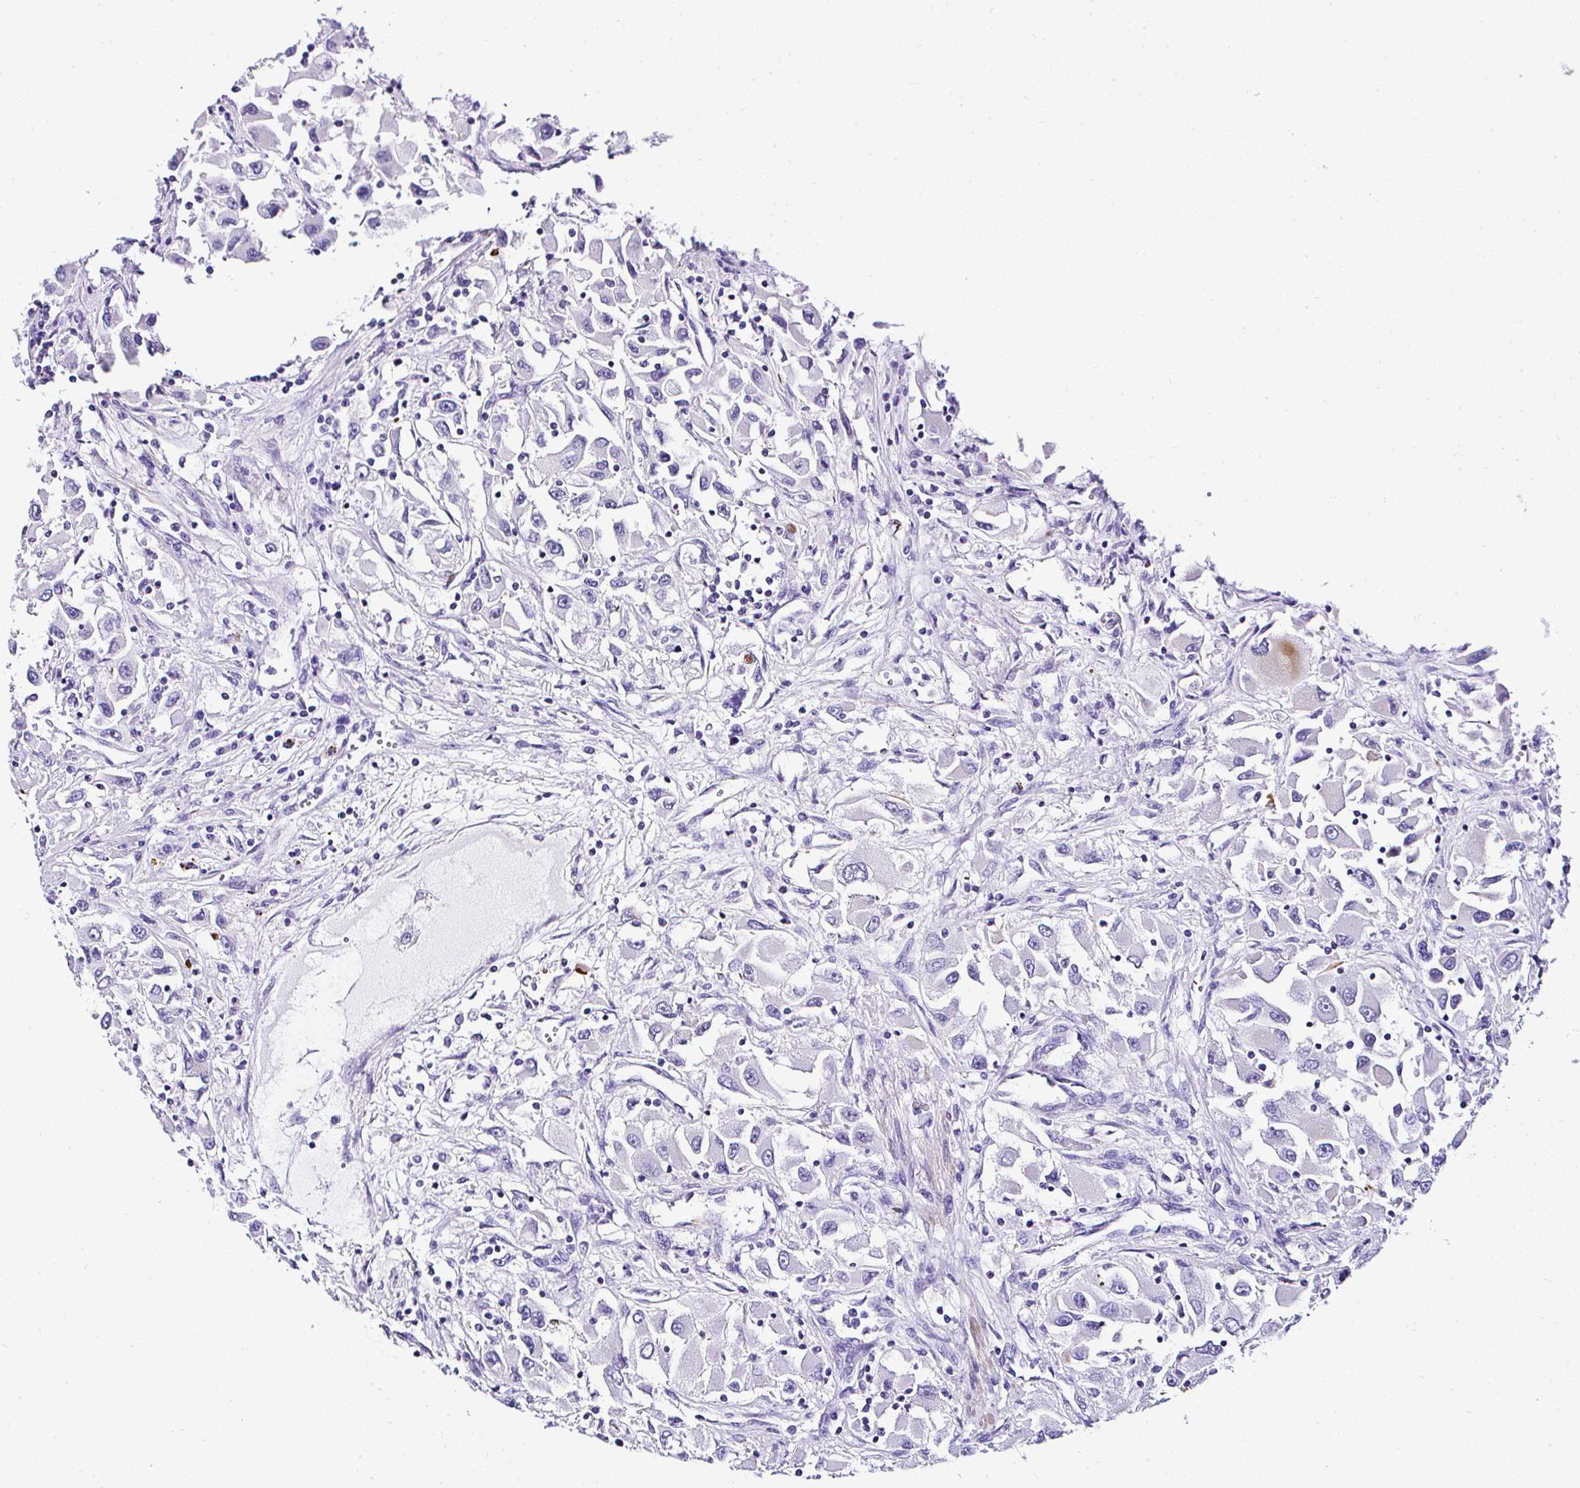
{"staining": {"intensity": "negative", "quantity": "none", "location": "none"}, "tissue": "renal cancer", "cell_type": "Tumor cells", "image_type": "cancer", "snomed": [{"axis": "morphology", "description": "Adenocarcinoma, NOS"}, {"axis": "topography", "description": "Kidney"}], "caption": "Immunohistochemical staining of human renal cancer exhibits no significant expression in tumor cells. (DAB (3,3'-diaminobenzidine) IHC with hematoxylin counter stain).", "gene": "DEPDC5", "patient": {"sex": "female", "age": 52}}